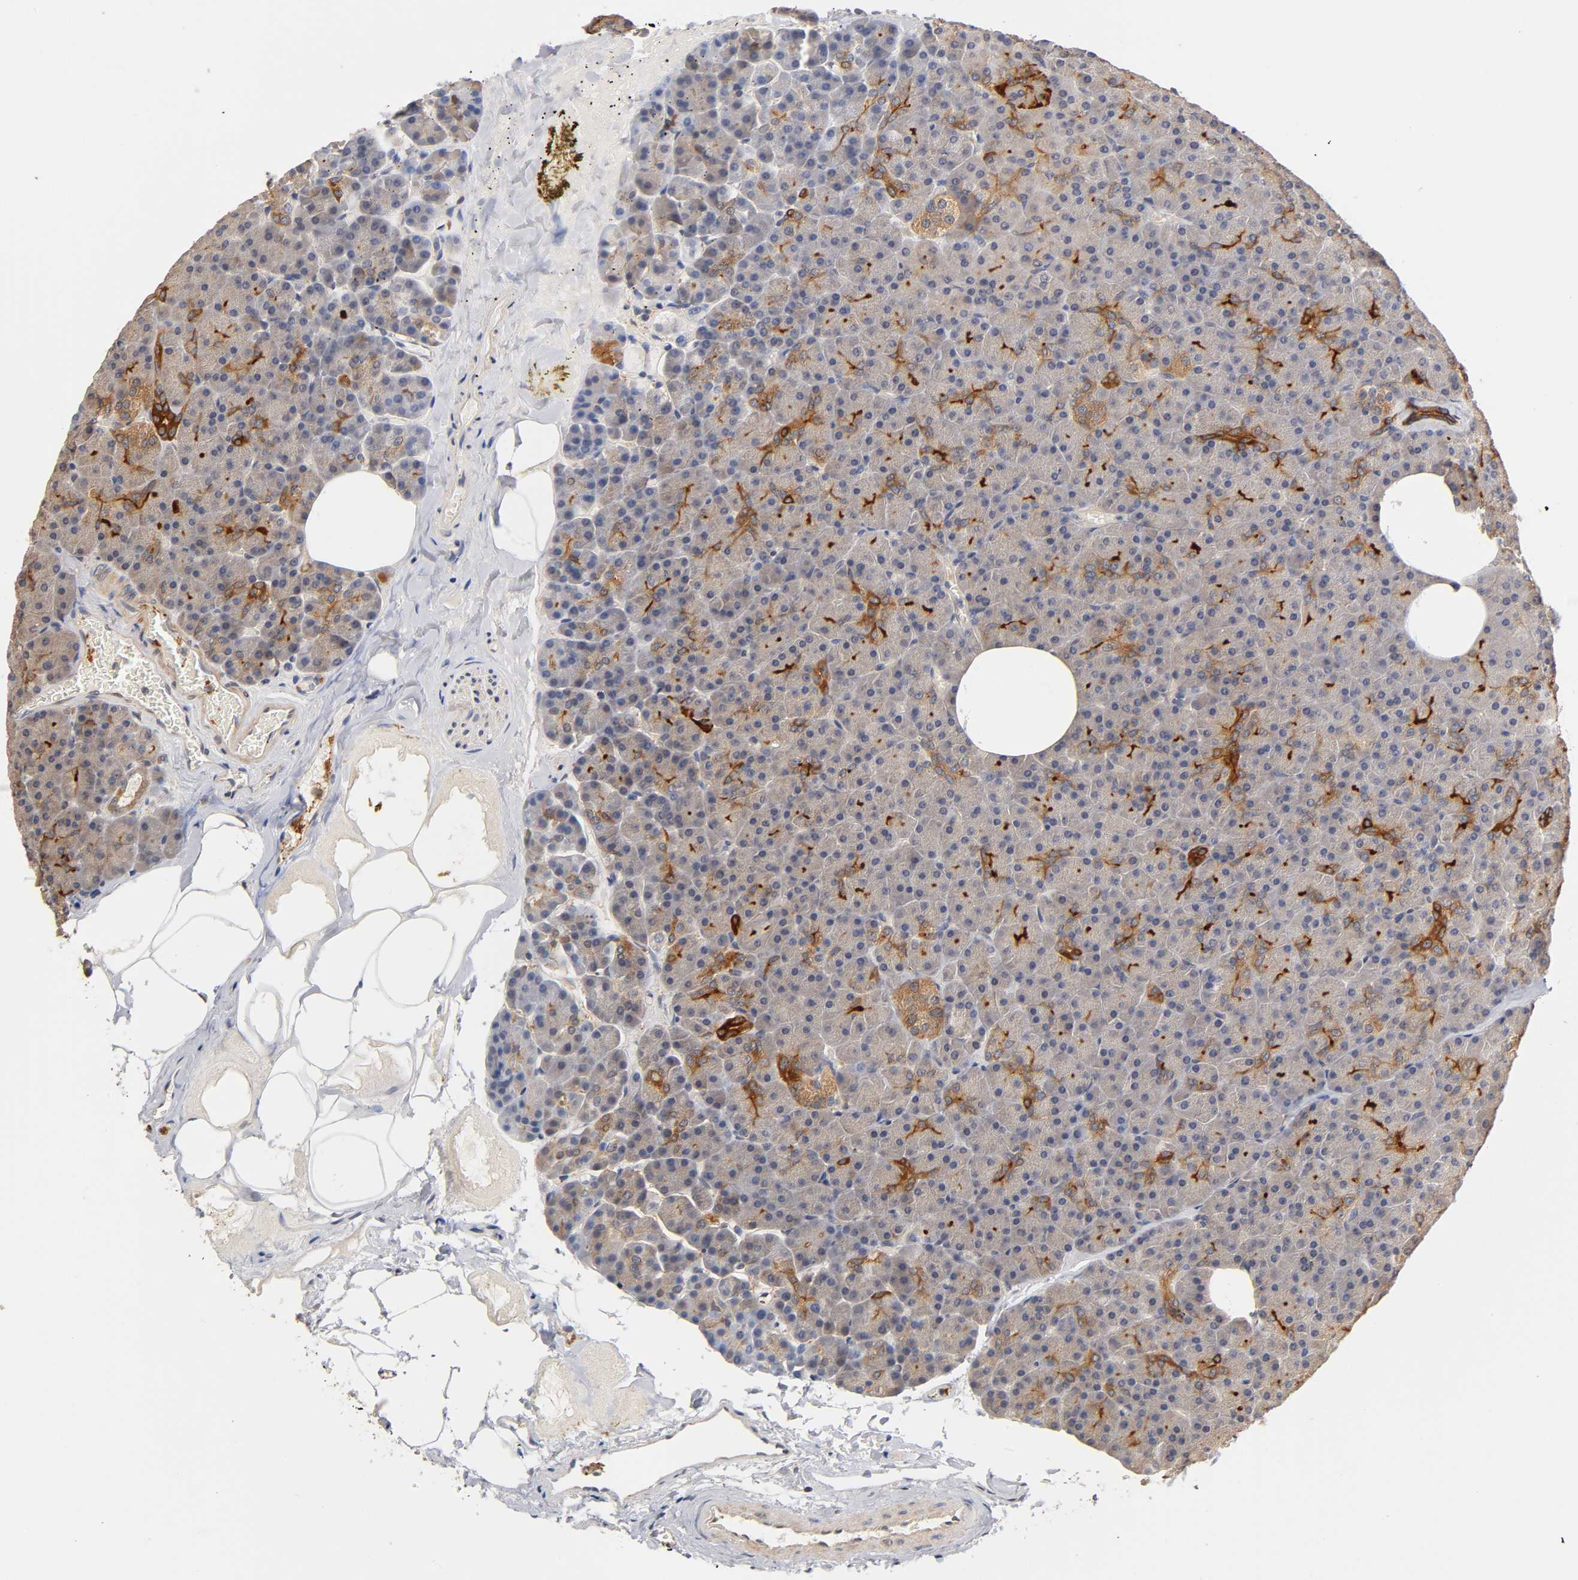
{"staining": {"intensity": "moderate", "quantity": "<25%", "location": "cytoplasmic/membranous"}, "tissue": "pancreas", "cell_type": "Exocrine glandular cells", "image_type": "normal", "snomed": [{"axis": "morphology", "description": "Normal tissue, NOS"}, {"axis": "topography", "description": "Pancreas"}], "caption": "DAB (3,3'-diaminobenzidine) immunohistochemical staining of benign human pancreas demonstrates moderate cytoplasmic/membranous protein staining in about <25% of exocrine glandular cells.", "gene": "PDE5A", "patient": {"sex": "female", "age": 35}}